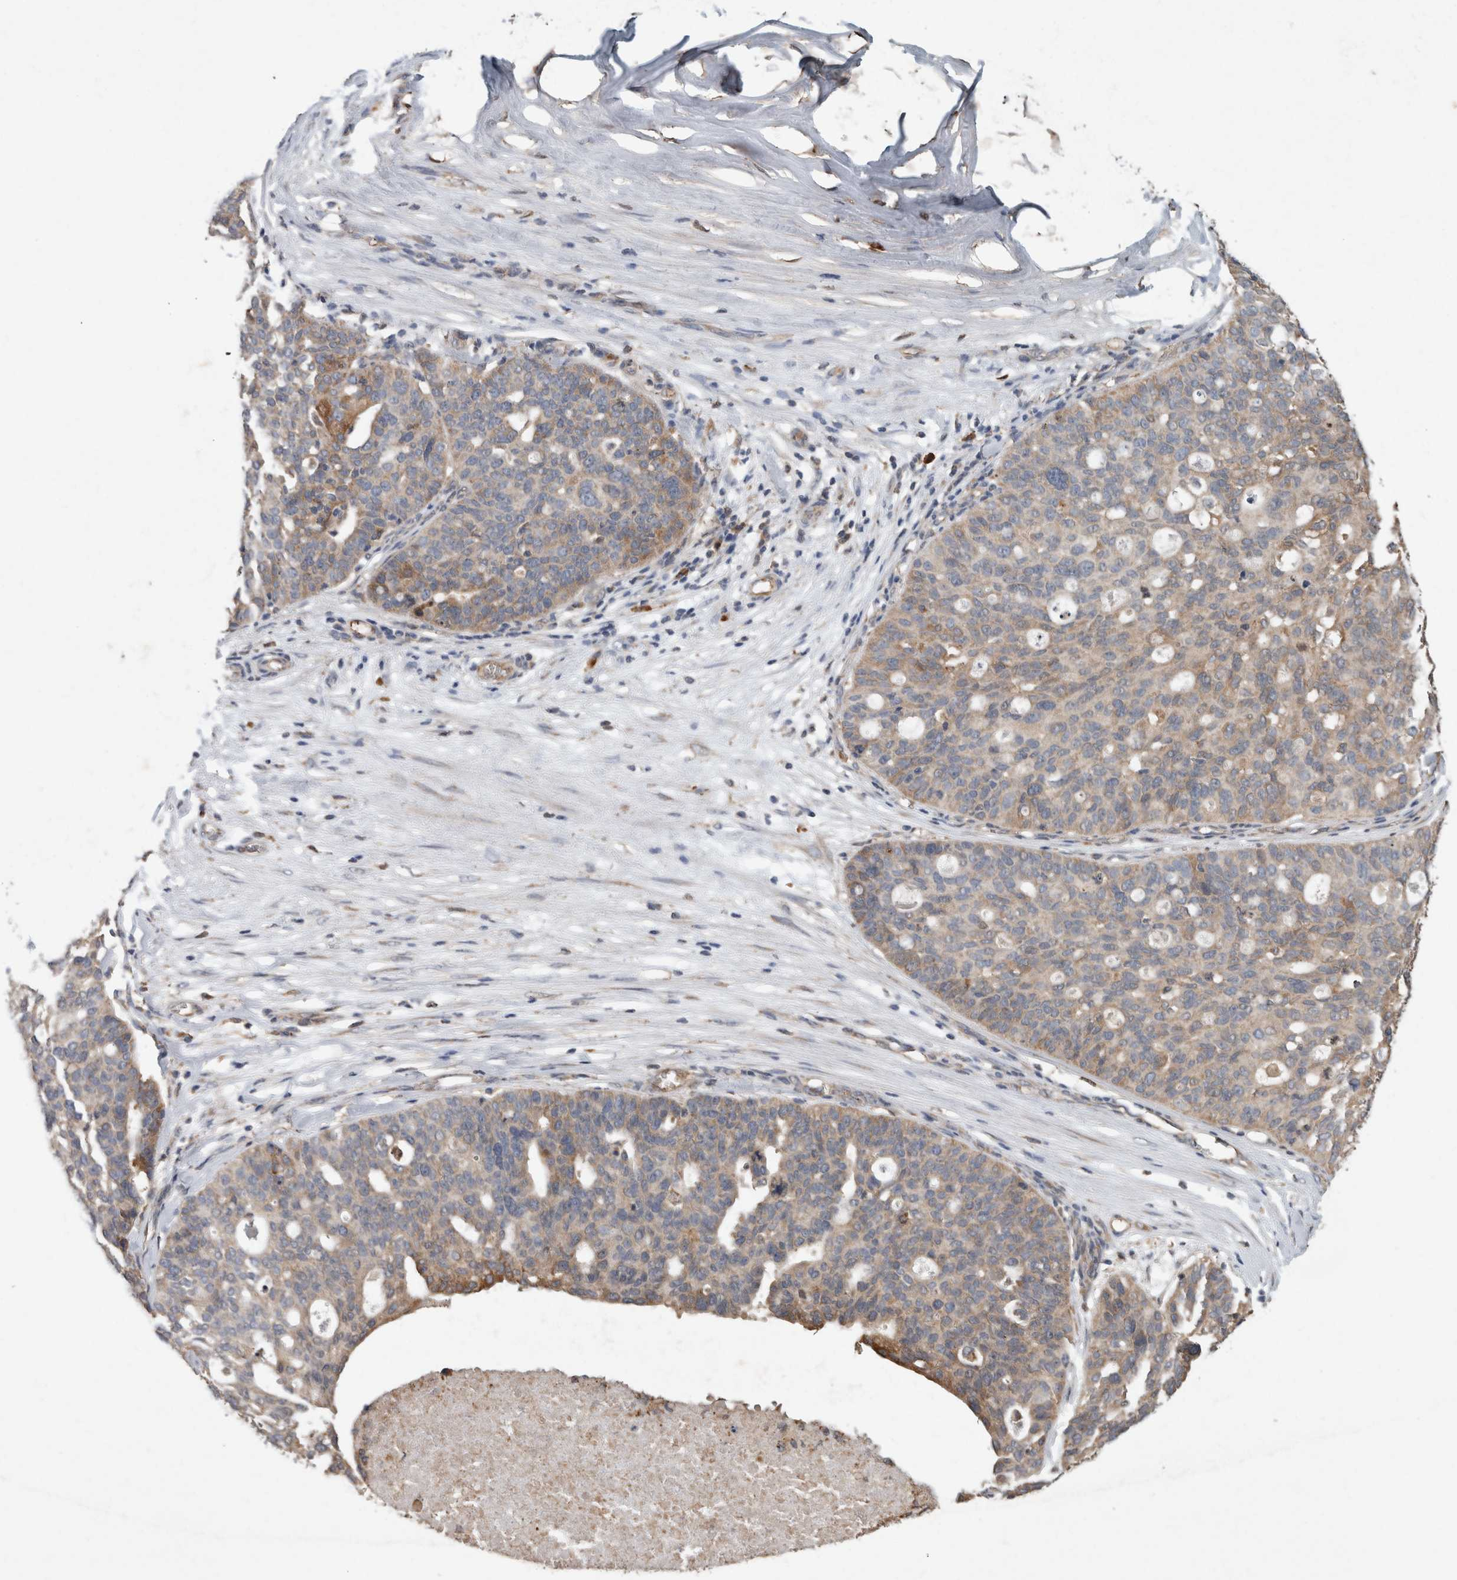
{"staining": {"intensity": "weak", "quantity": "25%-75%", "location": "cytoplasmic/membranous"}, "tissue": "ovarian cancer", "cell_type": "Tumor cells", "image_type": "cancer", "snomed": [{"axis": "morphology", "description": "Cystadenocarcinoma, serous, NOS"}, {"axis": "topography", "description": "Ovary"}], "caption": "Serous cystadenocarcinoma (ovarian) stained with immunohistochemistry (IHC) displays weak cytoplasmic/membranous staining in about 25%-75% of tumor cells.", "gene": "ADGRL3", "patient": {"sex": "female", "age": 59}}